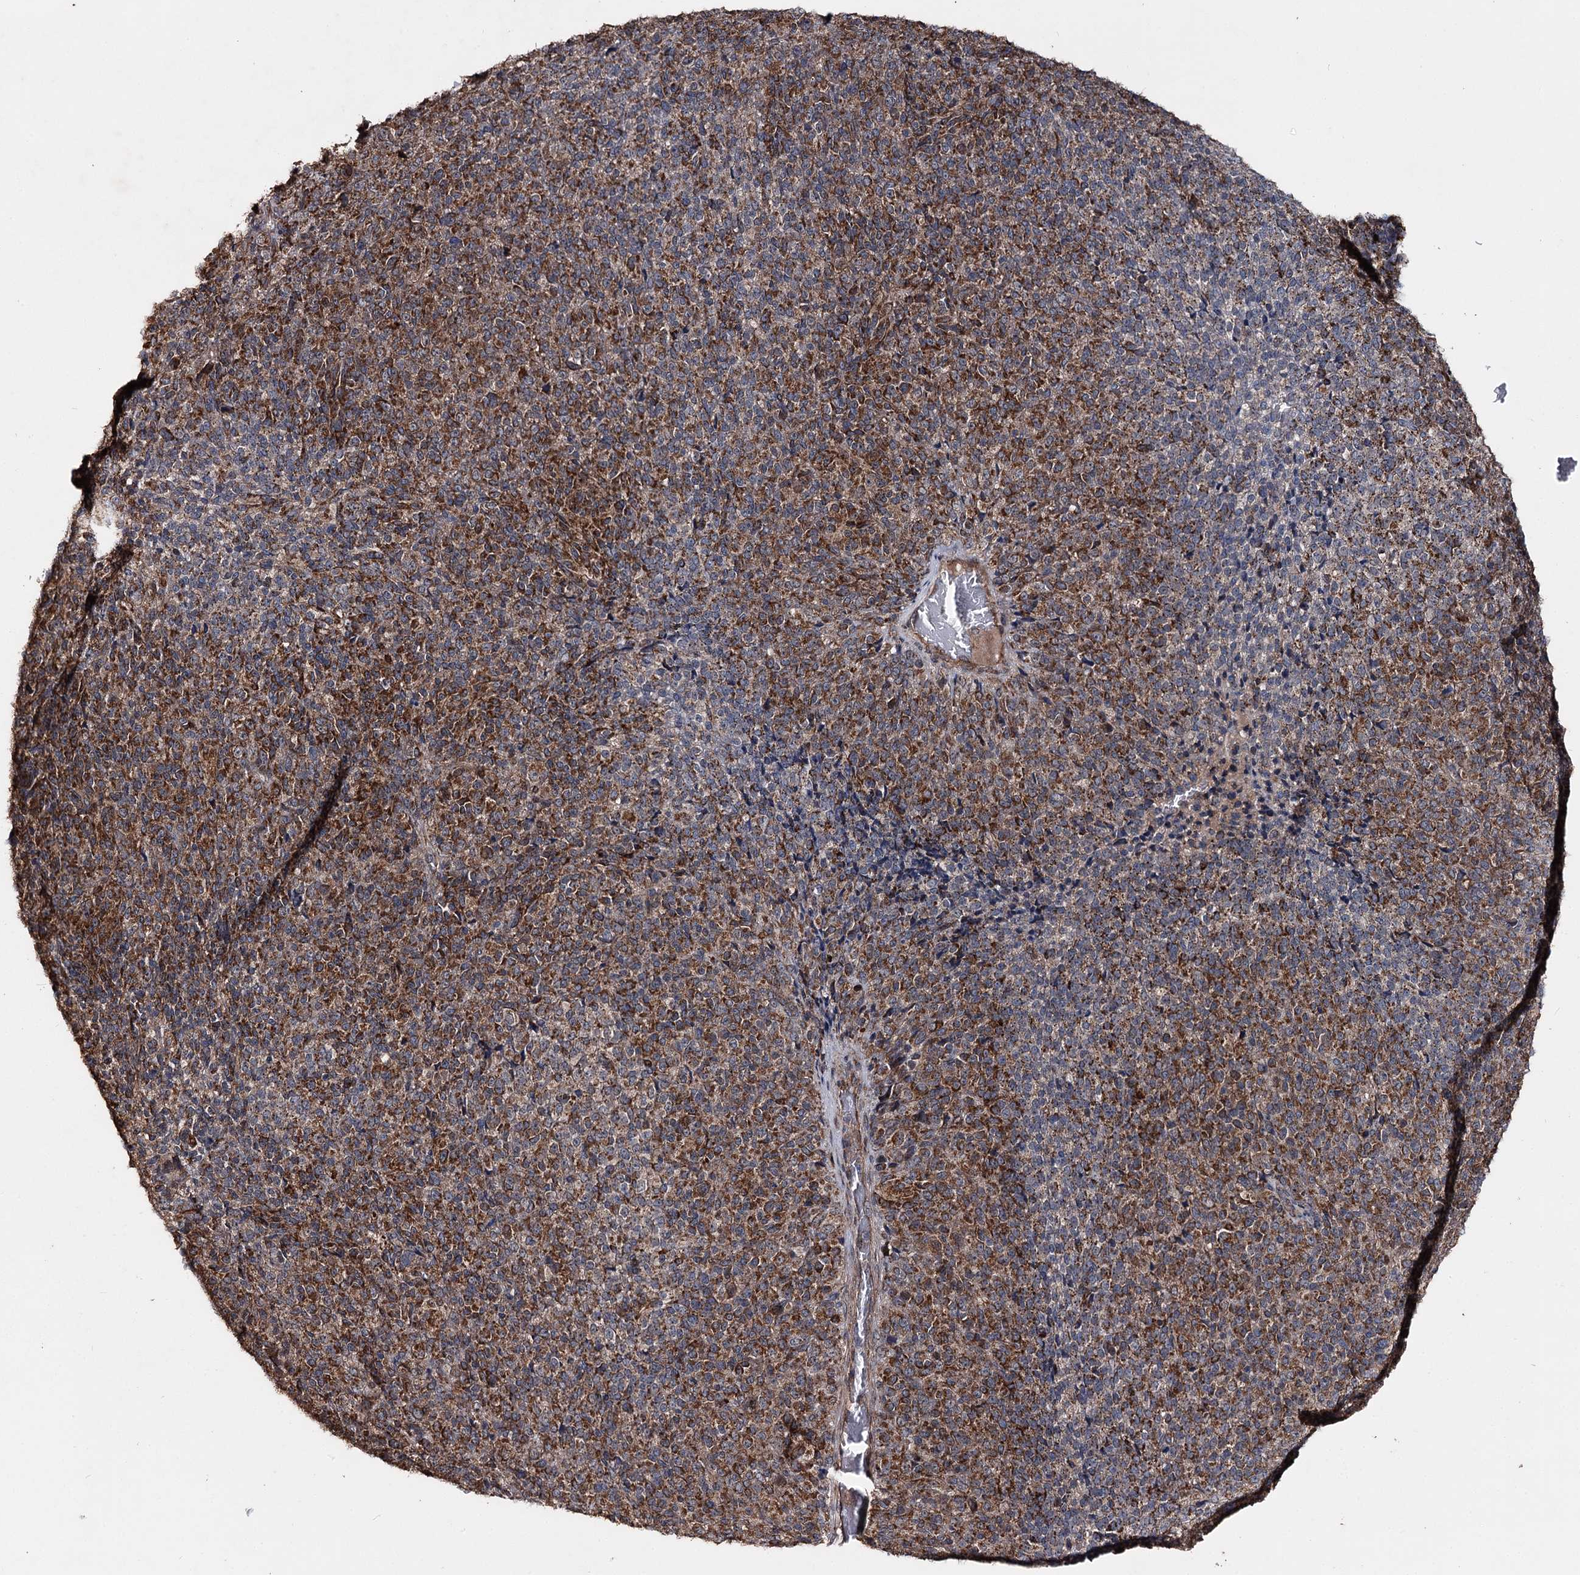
{"staining": {"intensity": "moderate", "quantity": ">75%", "location": "cytoplasmic/membranous"}, "tissue": "melanoma", "cell_type": "Tumor cells", "image_type": "cancer", "snomed": [{"axis": "morphology", "description": "Malignant melanoma, Metastatic site"}, {"axis": "topography", "description": "Brain"}], "caption": "The histopathology image shows staining of malignant melanoma (metastatic site), revealing moderate cytoplasmic/membranous protein expression (brown color) within tumor cells.", "gene": "MINDY3", "patient": {"sex": "female", "age": 56}}